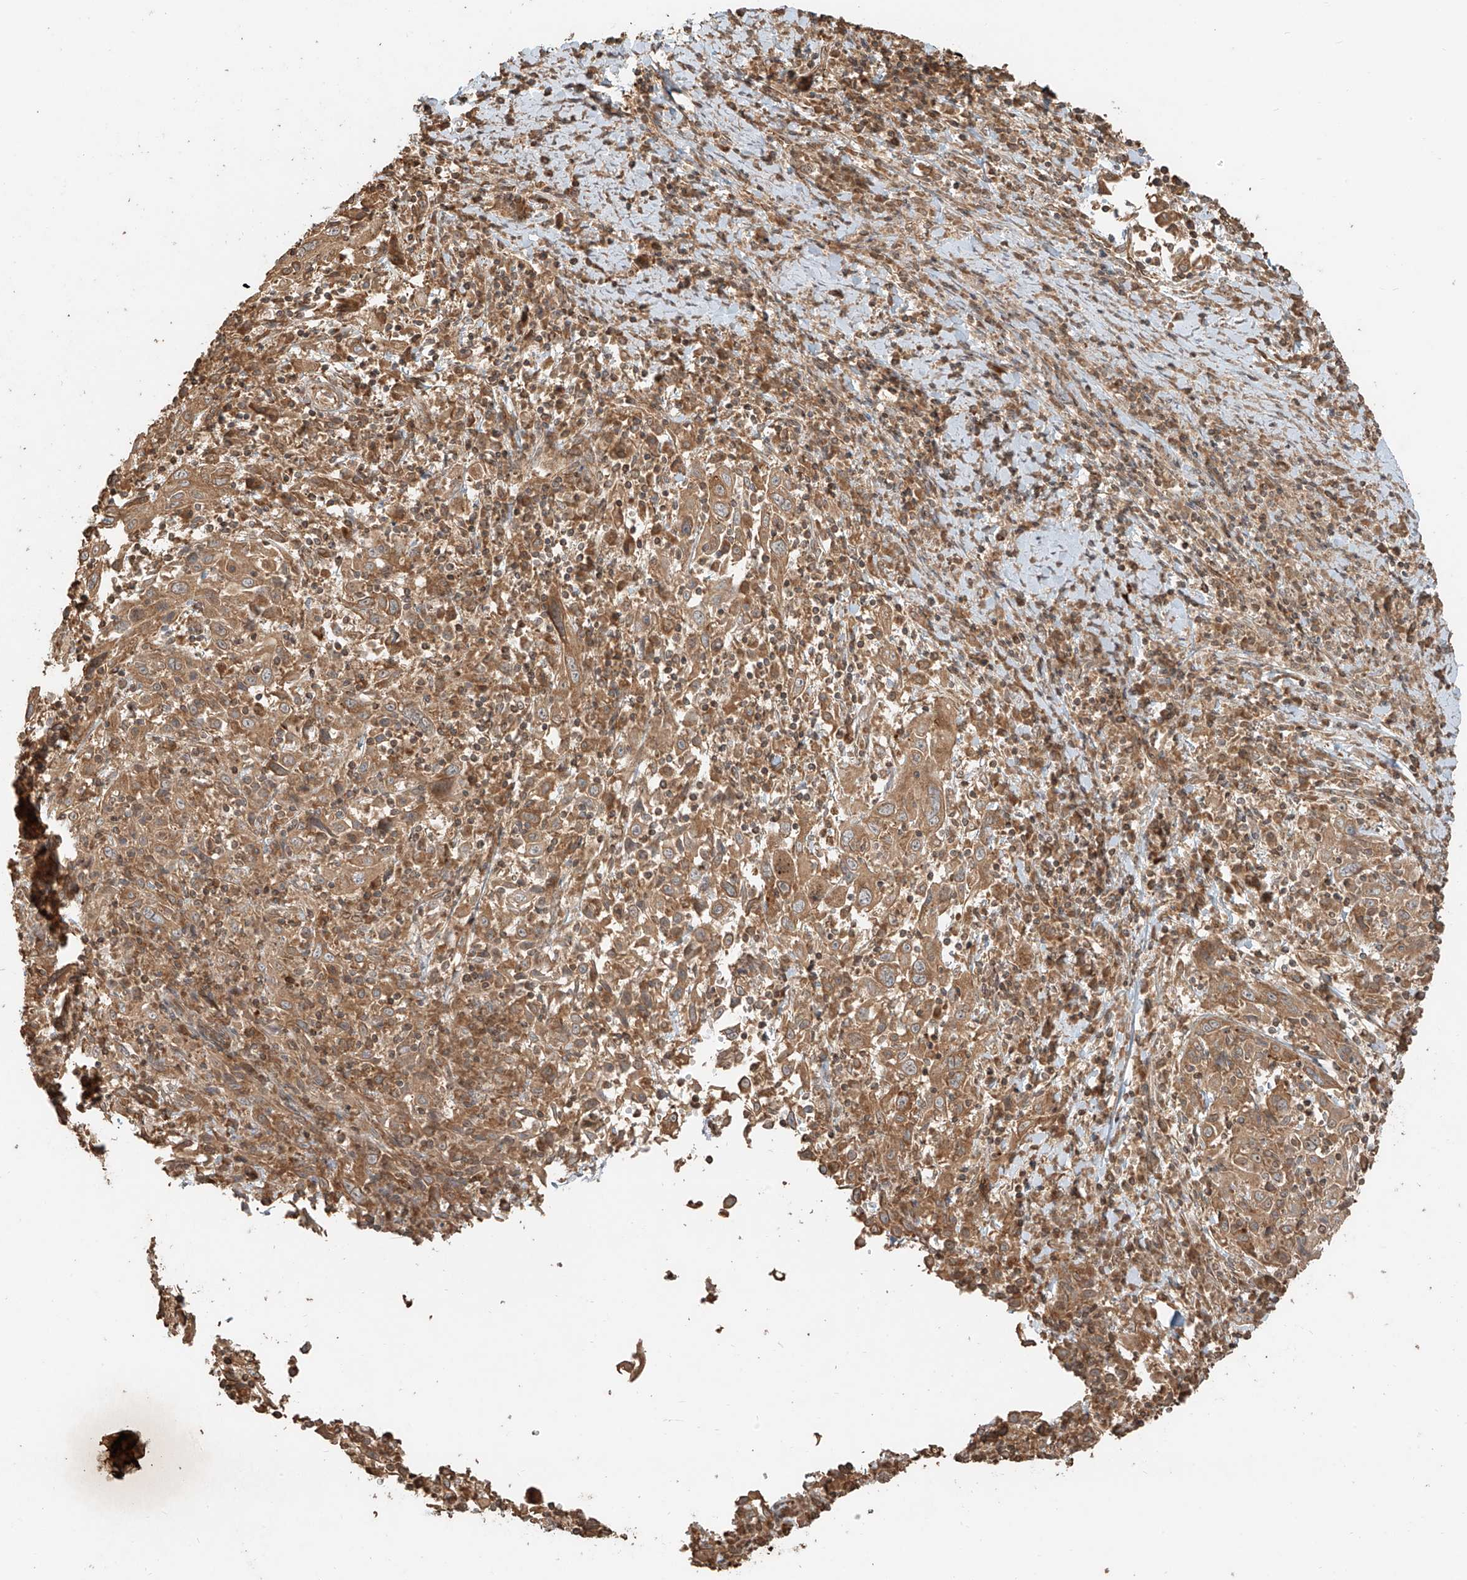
{"staining": {"intensity": "moderate", "quantity": ">75%", "location": "cytoplasmic/membranous"}, "tissue": "cervical cancer", "cell_type": "Tumor cells", "image_type": "cancer", "snomed": [{"axis": "morphology", "description": "Squamous cell carcinoma, NOS"}, {"axis": "topography", "description": "Cervix"}], "caption": "Immunohistochemistry (IHC) (DAB) staining of human cervical cancer displays moderate cytoplasmic/membranous protein staining in about >75% of tumor cells. (Stains: DAB (3,3'-diaminobenzidine) in brown, nuclei in blue, Microscopy: brightfield microscopy at high magnification).", "gene": "ANKZF1", "patient": {"sex": "female", "age": 46}}